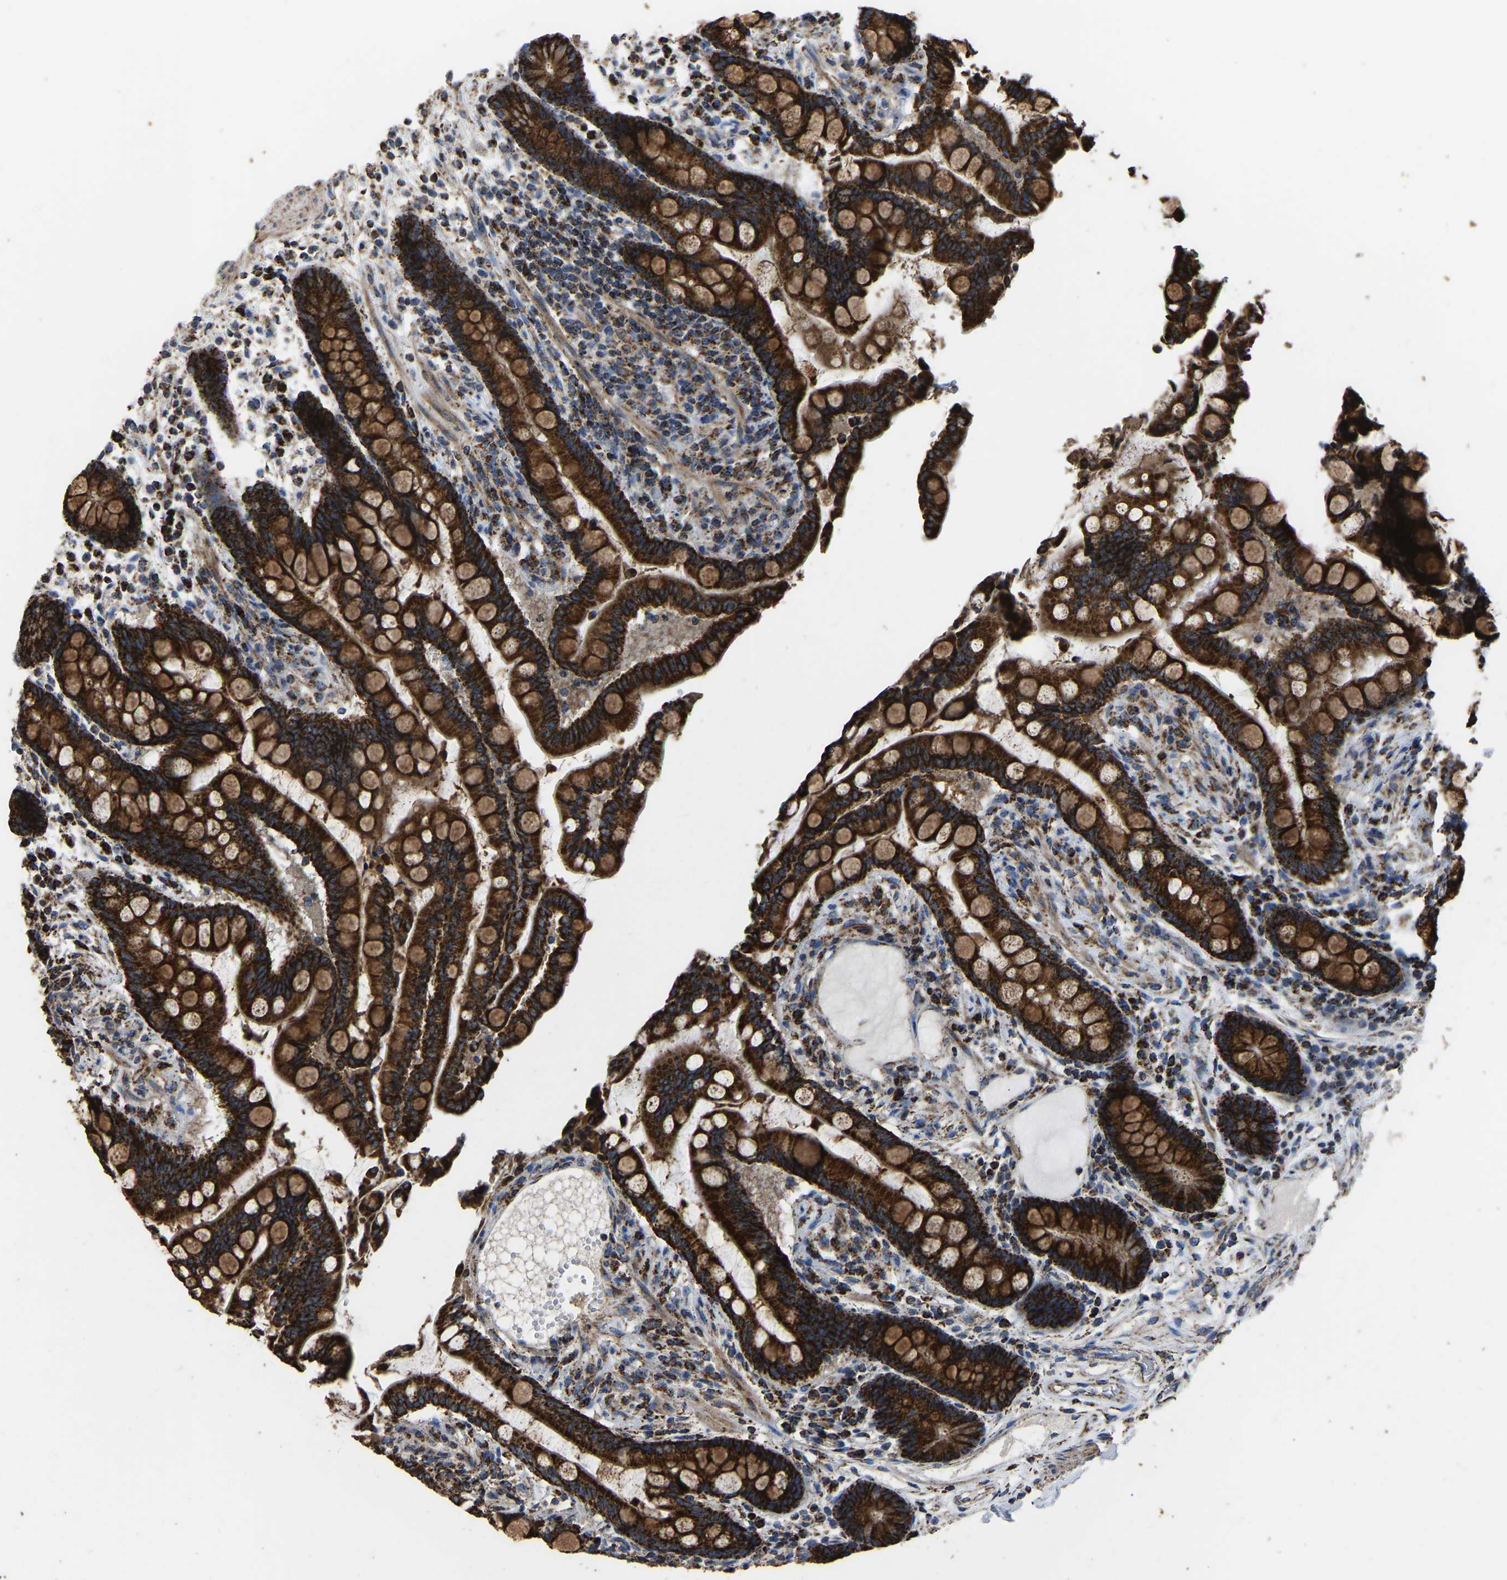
{"staining": {"intensity": "moderate", "quantity": ">75%", "location": "cytoplasmic/membranous"}, "tissue": "colon", "cell_type": "Endothelial cells", "image_type": "normal", "snomed": [{"axis": "morphology", "description": "Normal tissue, NOS"}, {"axis": "topography", "description": "Colon"}], "caption": "Moderate cytoplasmic/membranous positivity is identified in approximately >75% of endothelial cells in unremarkable colon. Using DAB (3,3'-diaminobenzidine) (brown) and hematoxylin (blue) stains, captured at high magnification using brightfield microscopy.", "gene": "ETFA", "patient": {"sex": "male", "age": 73}}